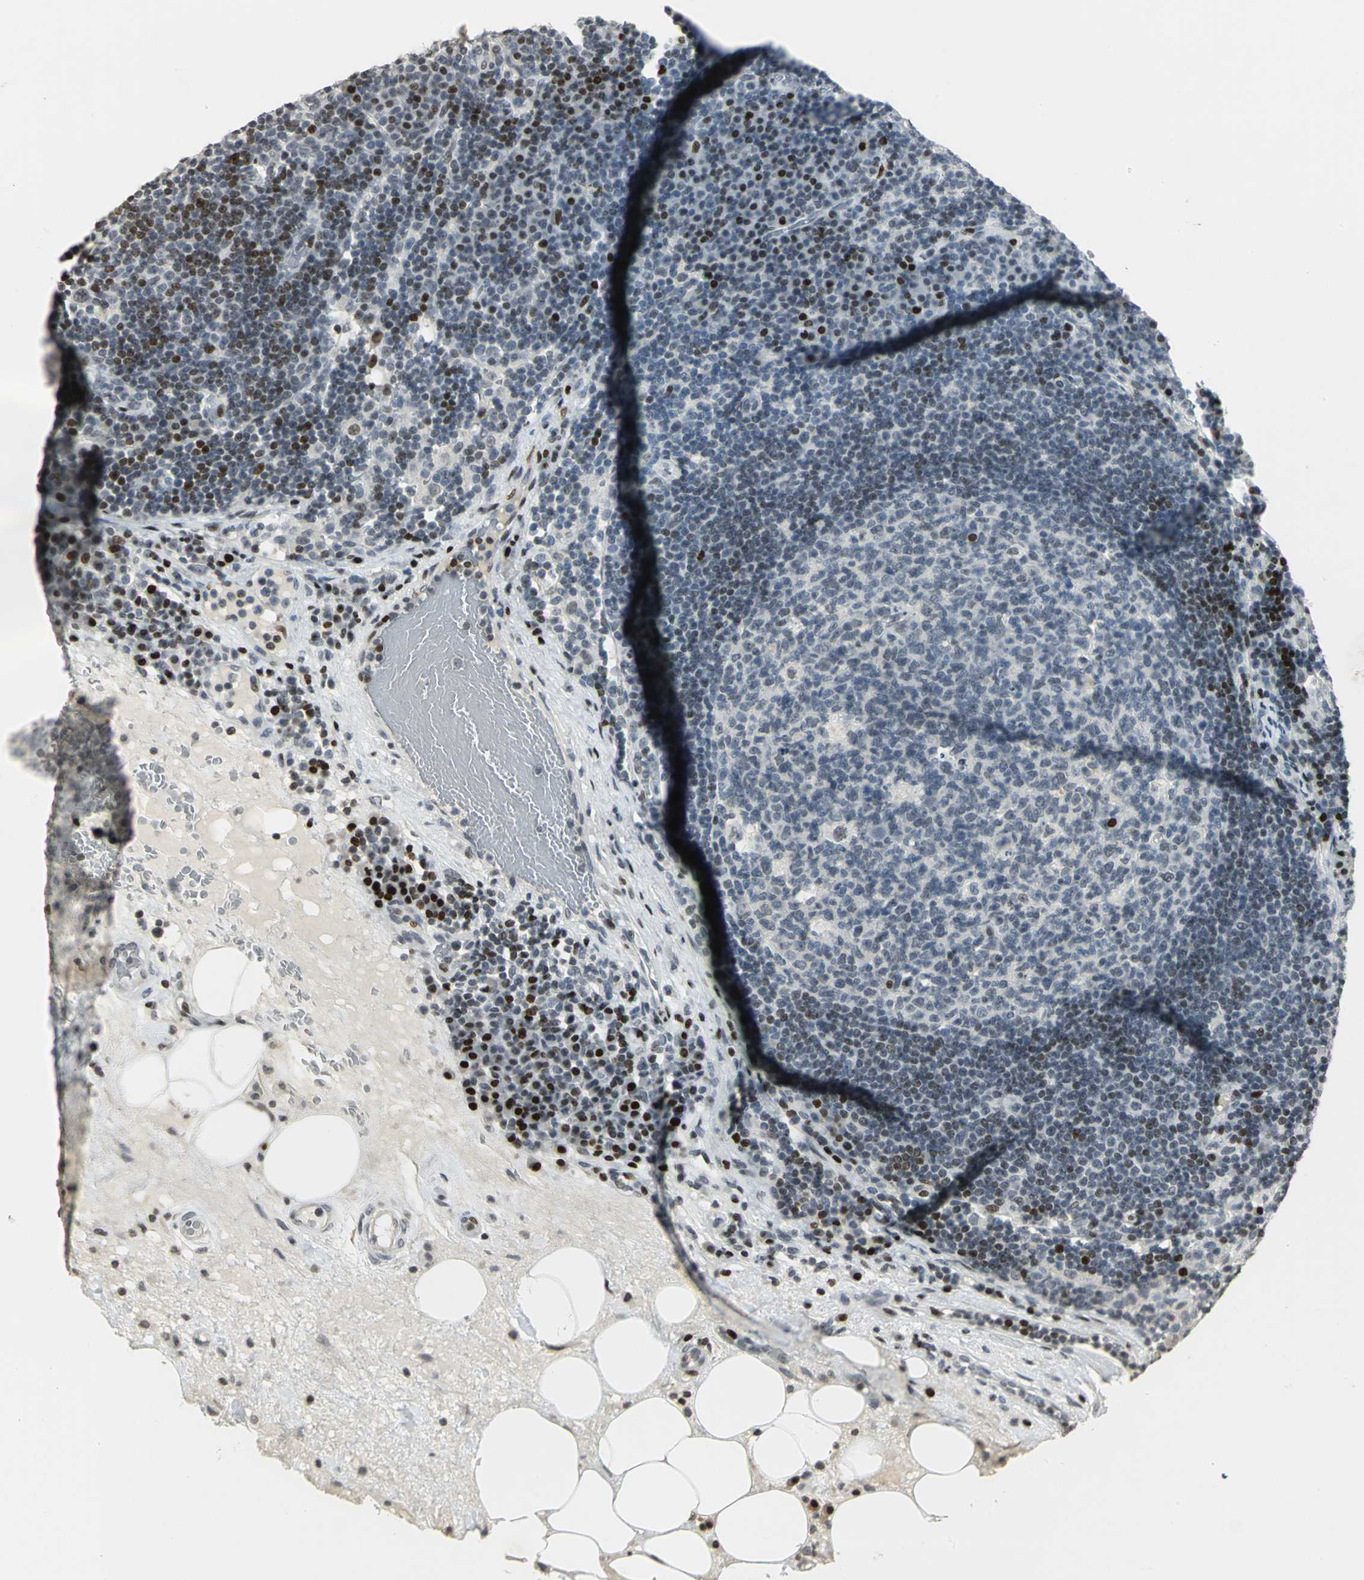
{"staining": {"intensity": "strong", "quantity": "<25%", "location": "nuclear"}, "tissue": "lymph node", "cell_type": "Germinal center cells", "image_type": "normal", "snomed": [{"axis": "morphology", "description": "Normal tissue, NOS"}, {"axis": "morphology", "description": "Squamous cell carcinoma, metastatic, NOS"}, {"axis": "topography", "description": "Lymph node"}], "caption": "DAB immunohistochemical staining of benign human lymph node reveals strong nuclear protein expression in approximately <25% of germinal center cells.", "gene": "KDM1A", "patient": {"sex": "female", "age": 53}}